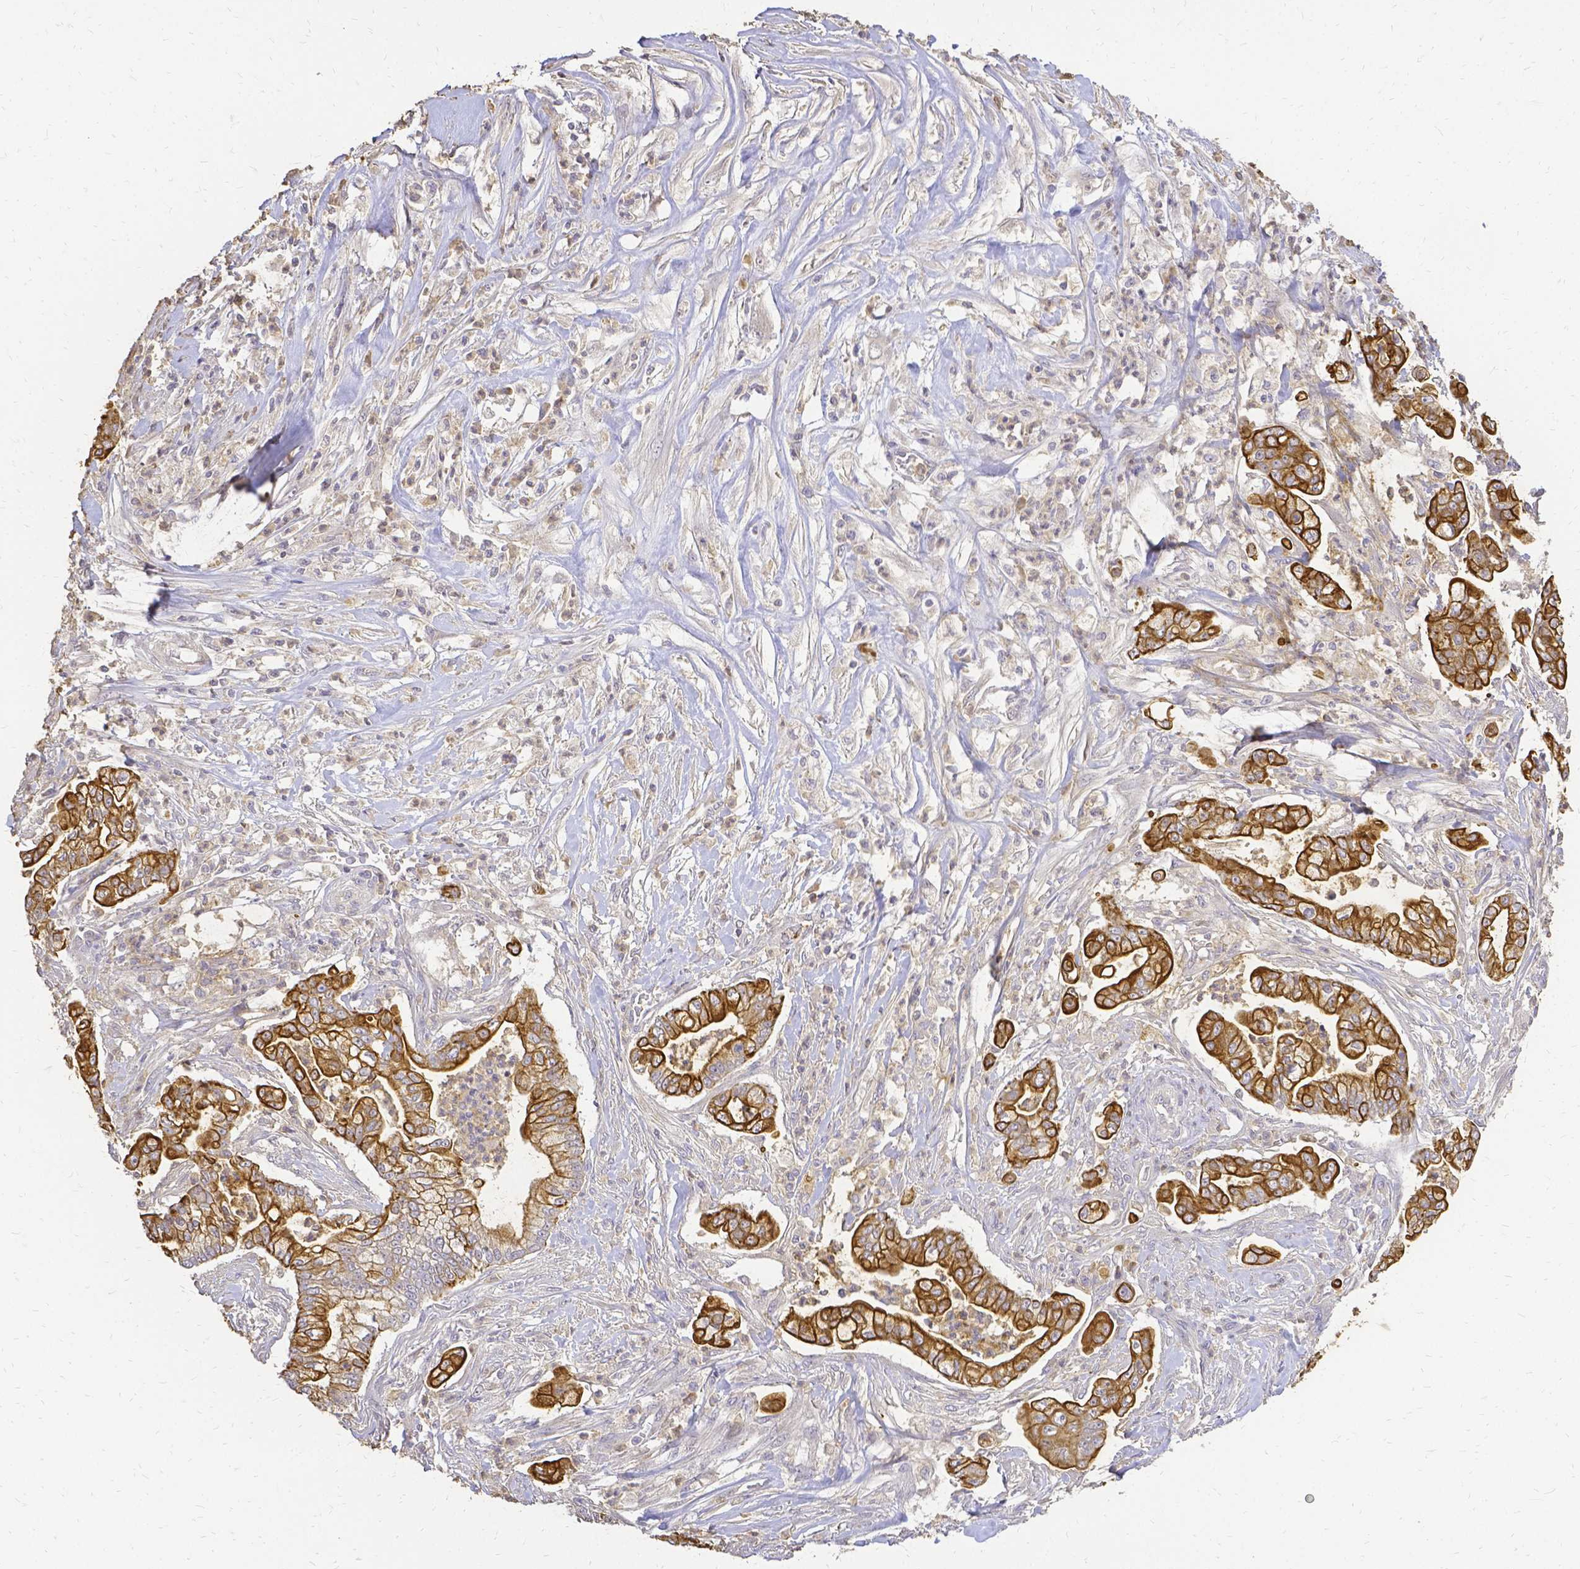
{"staining": {"intensity": "strong", "quantity": ">75%", "location": "cytoplasmic/membranous"}, "tissue": "pancreatic cancer", "cell_type": "Tumor cells", "image_type": "cancer", "snomed": [{"axis": "morphology", "description": "Adenocarcinoma, NOS"}, {"axis": "topography", "description": "Pancreas"}], "caption": "The image exhibits staining of pancreatic cancer (adenocarcinoma), revealing strong cytoplasmic/membranous protein expression (brown color) within tumor cells.", "gene": "CIB1", "patient": {"sex": "female", "age": 69}}